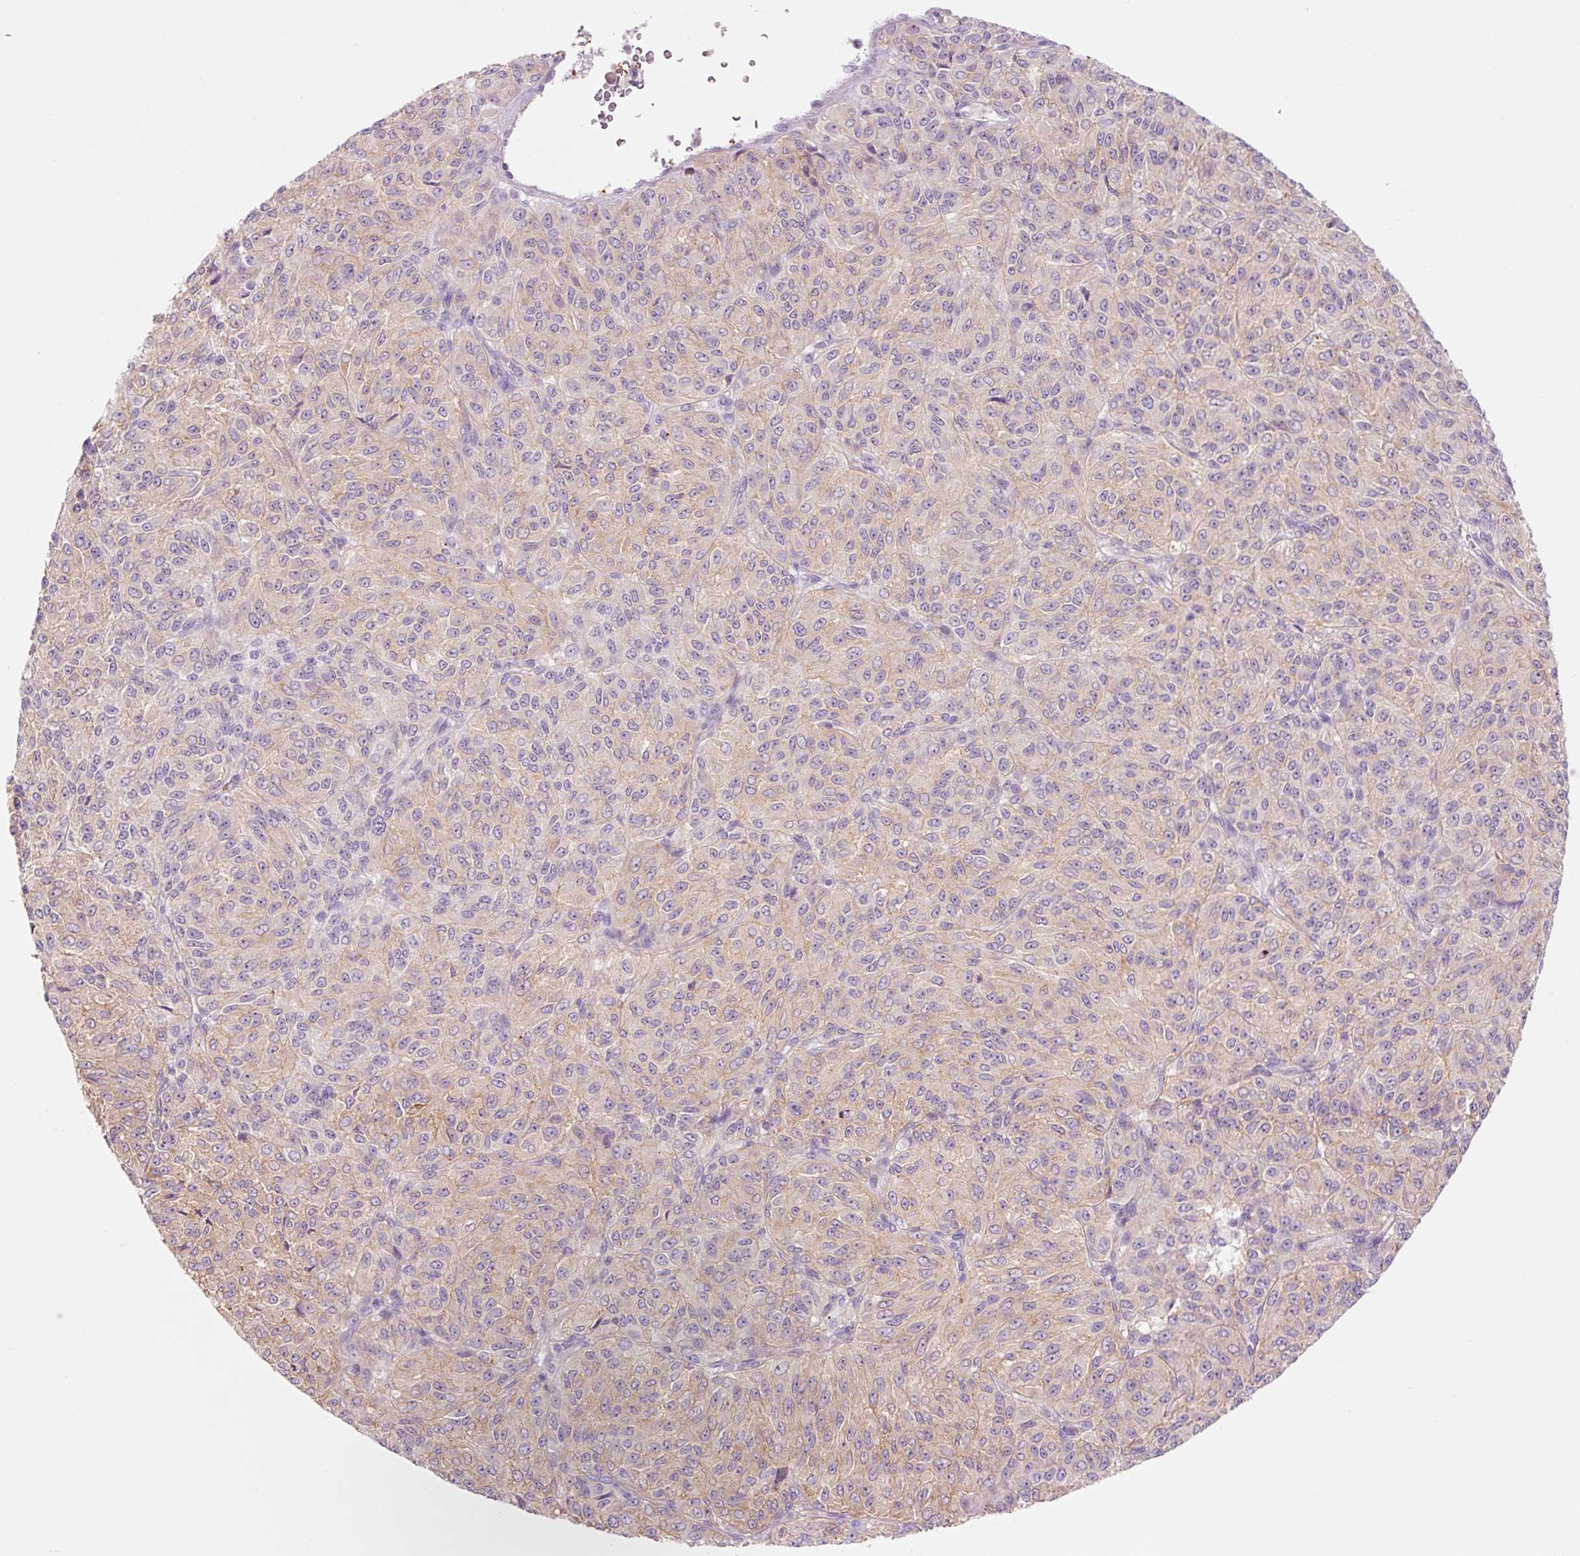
{"staining": {"intensity": "weak", "quantity": ">75%", "location": "cytoplasmic/membranous"}, "tissue": "melanoma", "cell_type": "Tumor cells", "image_type": "cancer", "snomed": [{"axis": "morphology", "description": "Malignant melanoma, Metastatic site"}, {"axis": "topography", "description": "Brain"}], "caption": "Malignant melanoma (metastatic site) stained for a protein (brown) displays weak cytoplasmic/membranous positive expression in approximately >75% of tumor cells.", "gene": "HSPA4L", "patient": {"sex": "female", "age": 56}}